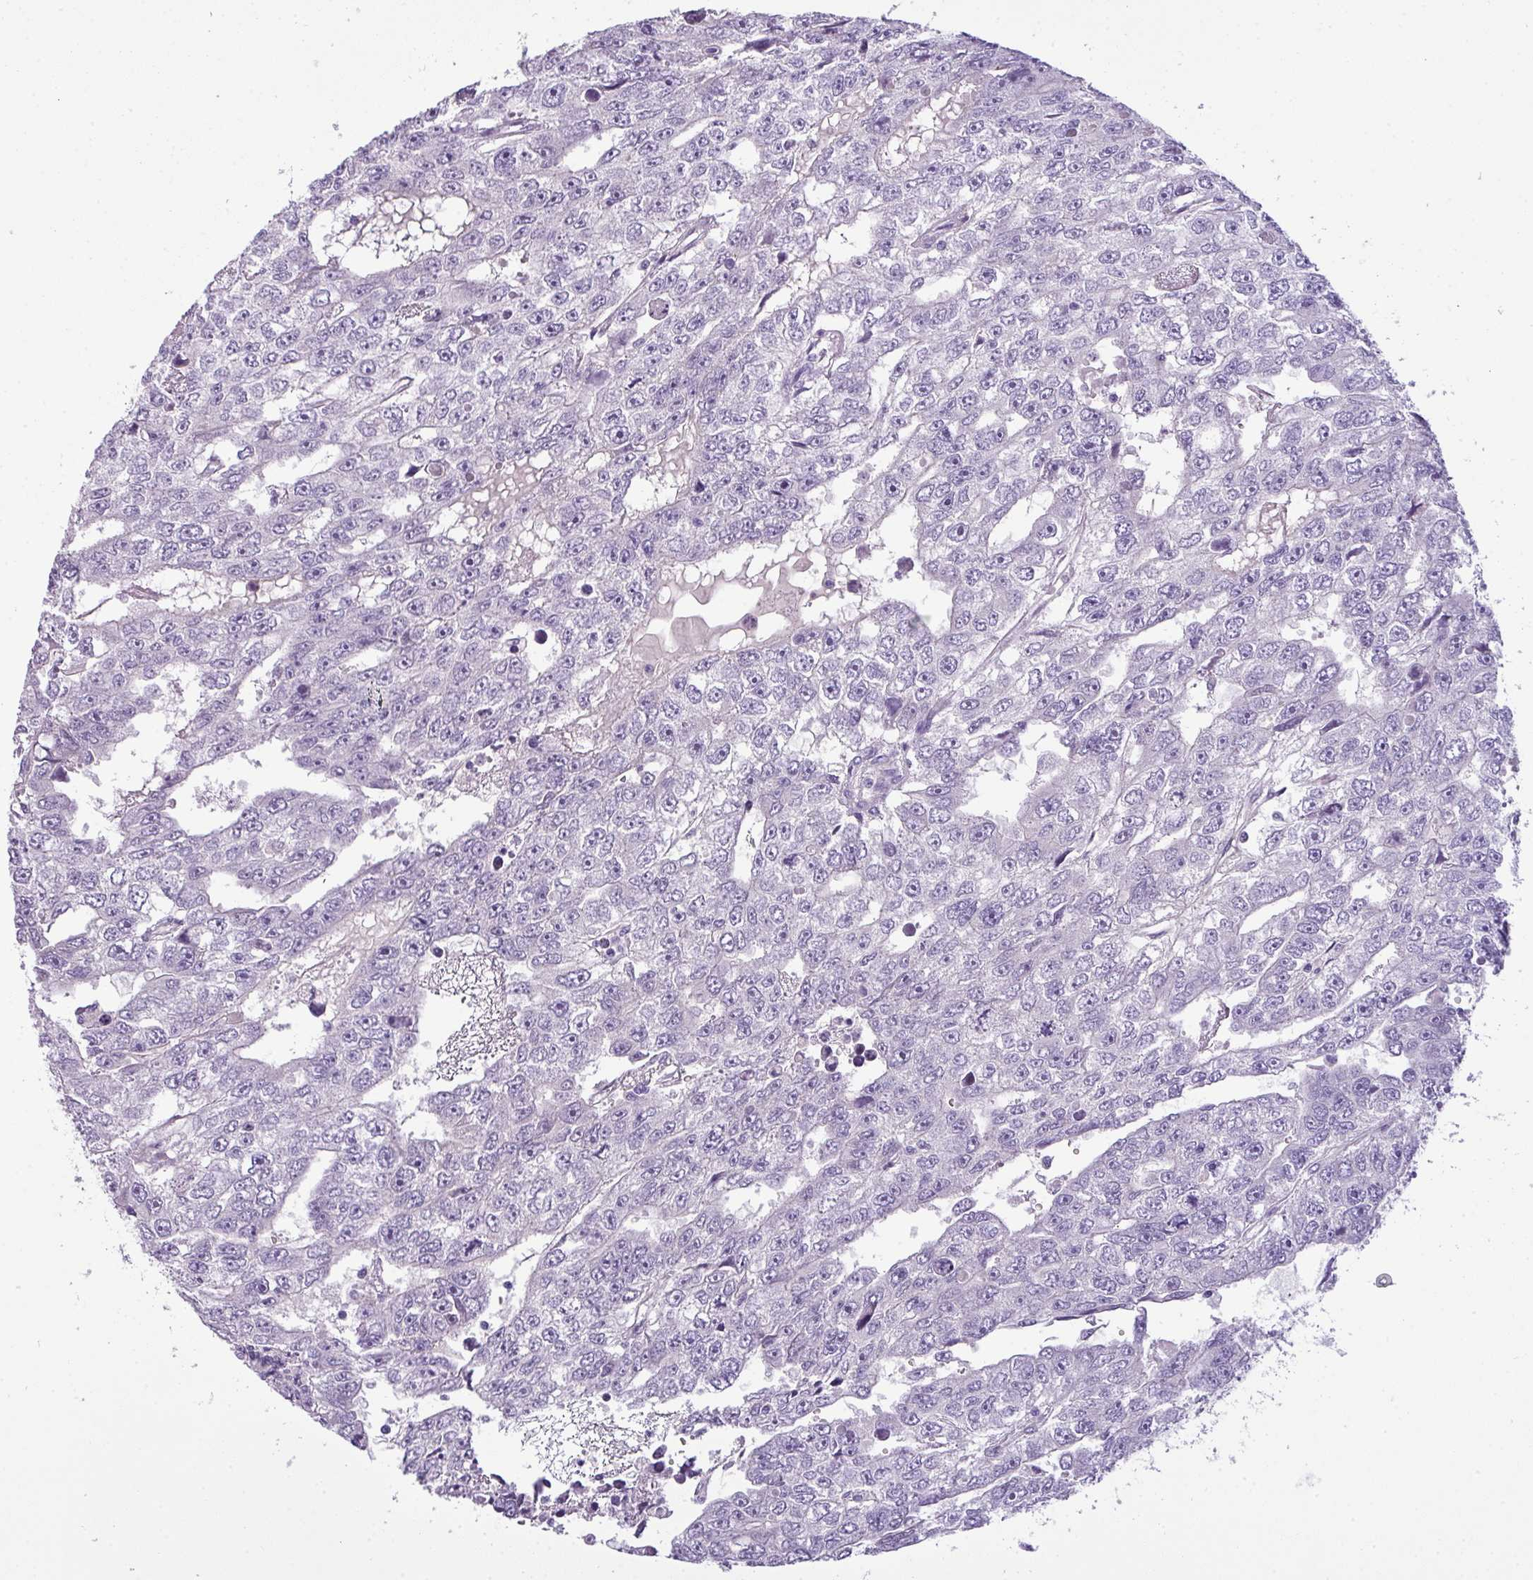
{"staining": {"intensity": "negative", "quantity": "none", "location": "none"}, "tissue": "testis cancer", "cell_type": "Tumor cells", "image_type": "cancer", "snomed": [{"axis": "morphology", "description": "Carcinoma, Embryonal, NOS"}, {"axis": "topography", "description": "Testis"}], "caption": "High magnification brightfield microscopy of embryonal carcinoma (testis) stained with DAB (brown) and counterstained with hematoxylin (blue): tumor cells show no significant expression.", "gene": "ENSG00000273748", "patient": {"sex": "male", "age": 20}}